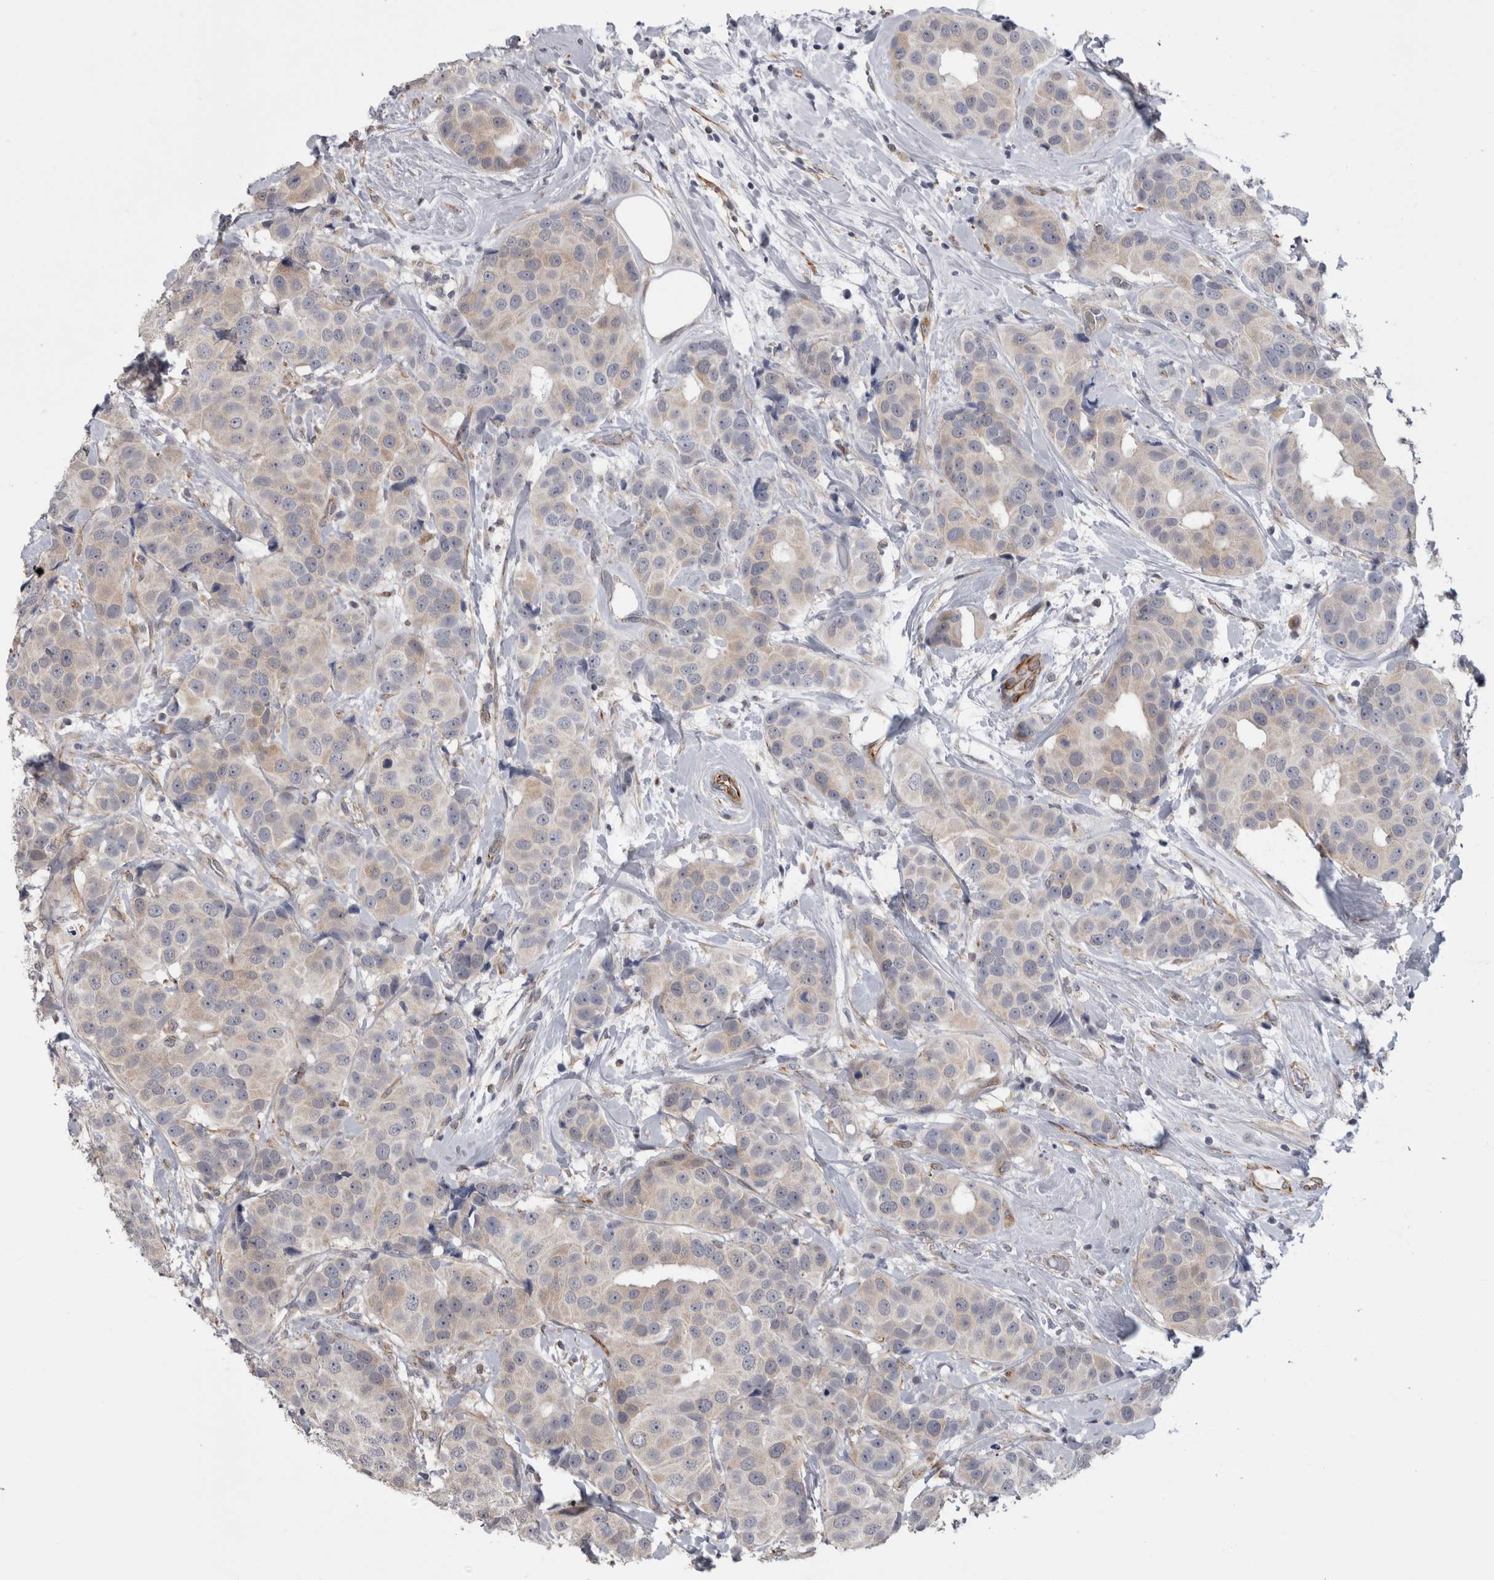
{"staining": {"intensity": "weak", "quantity": "<25%", "location": "cytoplasmic/membranous"}, "tissue": "breast cancer", "cell_type": "Tumor cells", "image_type": "cancer", "snomed": [{"axis": "morphology", "description": "Normal tissue, NOS"}, {"axis": "morphology", "description": "Duct carcinoma"}, {"axis": "topography", "description": "Breast"}], "caption": "Image shows no significant protein expression in tumor cells of breast cancer.", "gene": "ACOT7", "patient": {"sex": "female", "age": 39}}